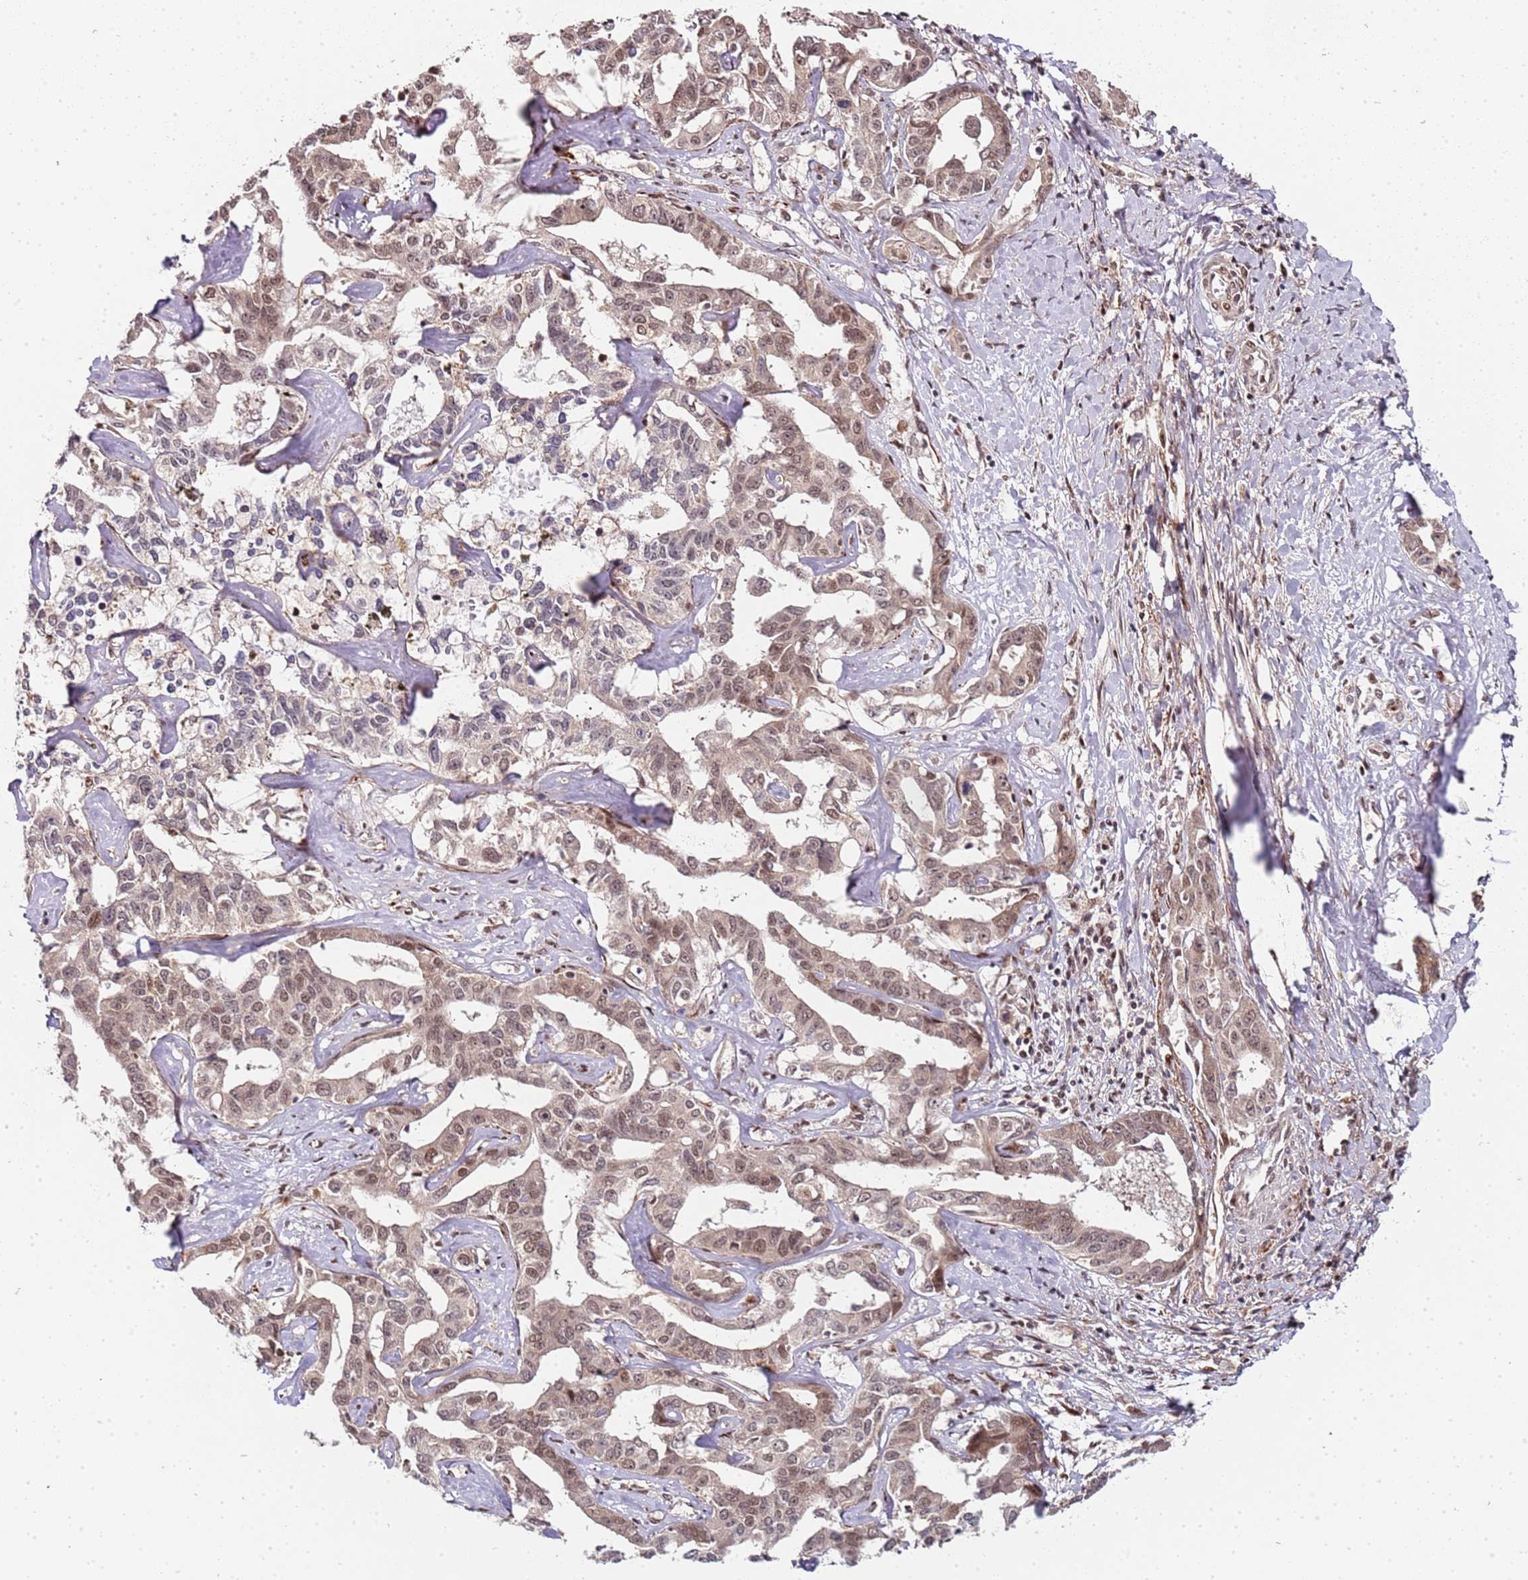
{"staining": {"intensity": "weak", "quantity": ">75%", "location": "nuclear"}, "tissue": "liver cancer", "cell_type": "Tumor cells", "image_type": "cancer", "snomed": [{"axis": "morphology", "description": "Cholangiocarcinoma"}, {"axis": "topography", "description": "Liver"}], "caption": "DAB (3,3'-diaminobenzidine) immunohistochemical staining of human cholangiocarcinoma (liver) exhibits weak nuclear protein positivity in approximately >75% of tumor cells.", "gene": "EDC3", "patient": {"sex": "male", "age": 59}}